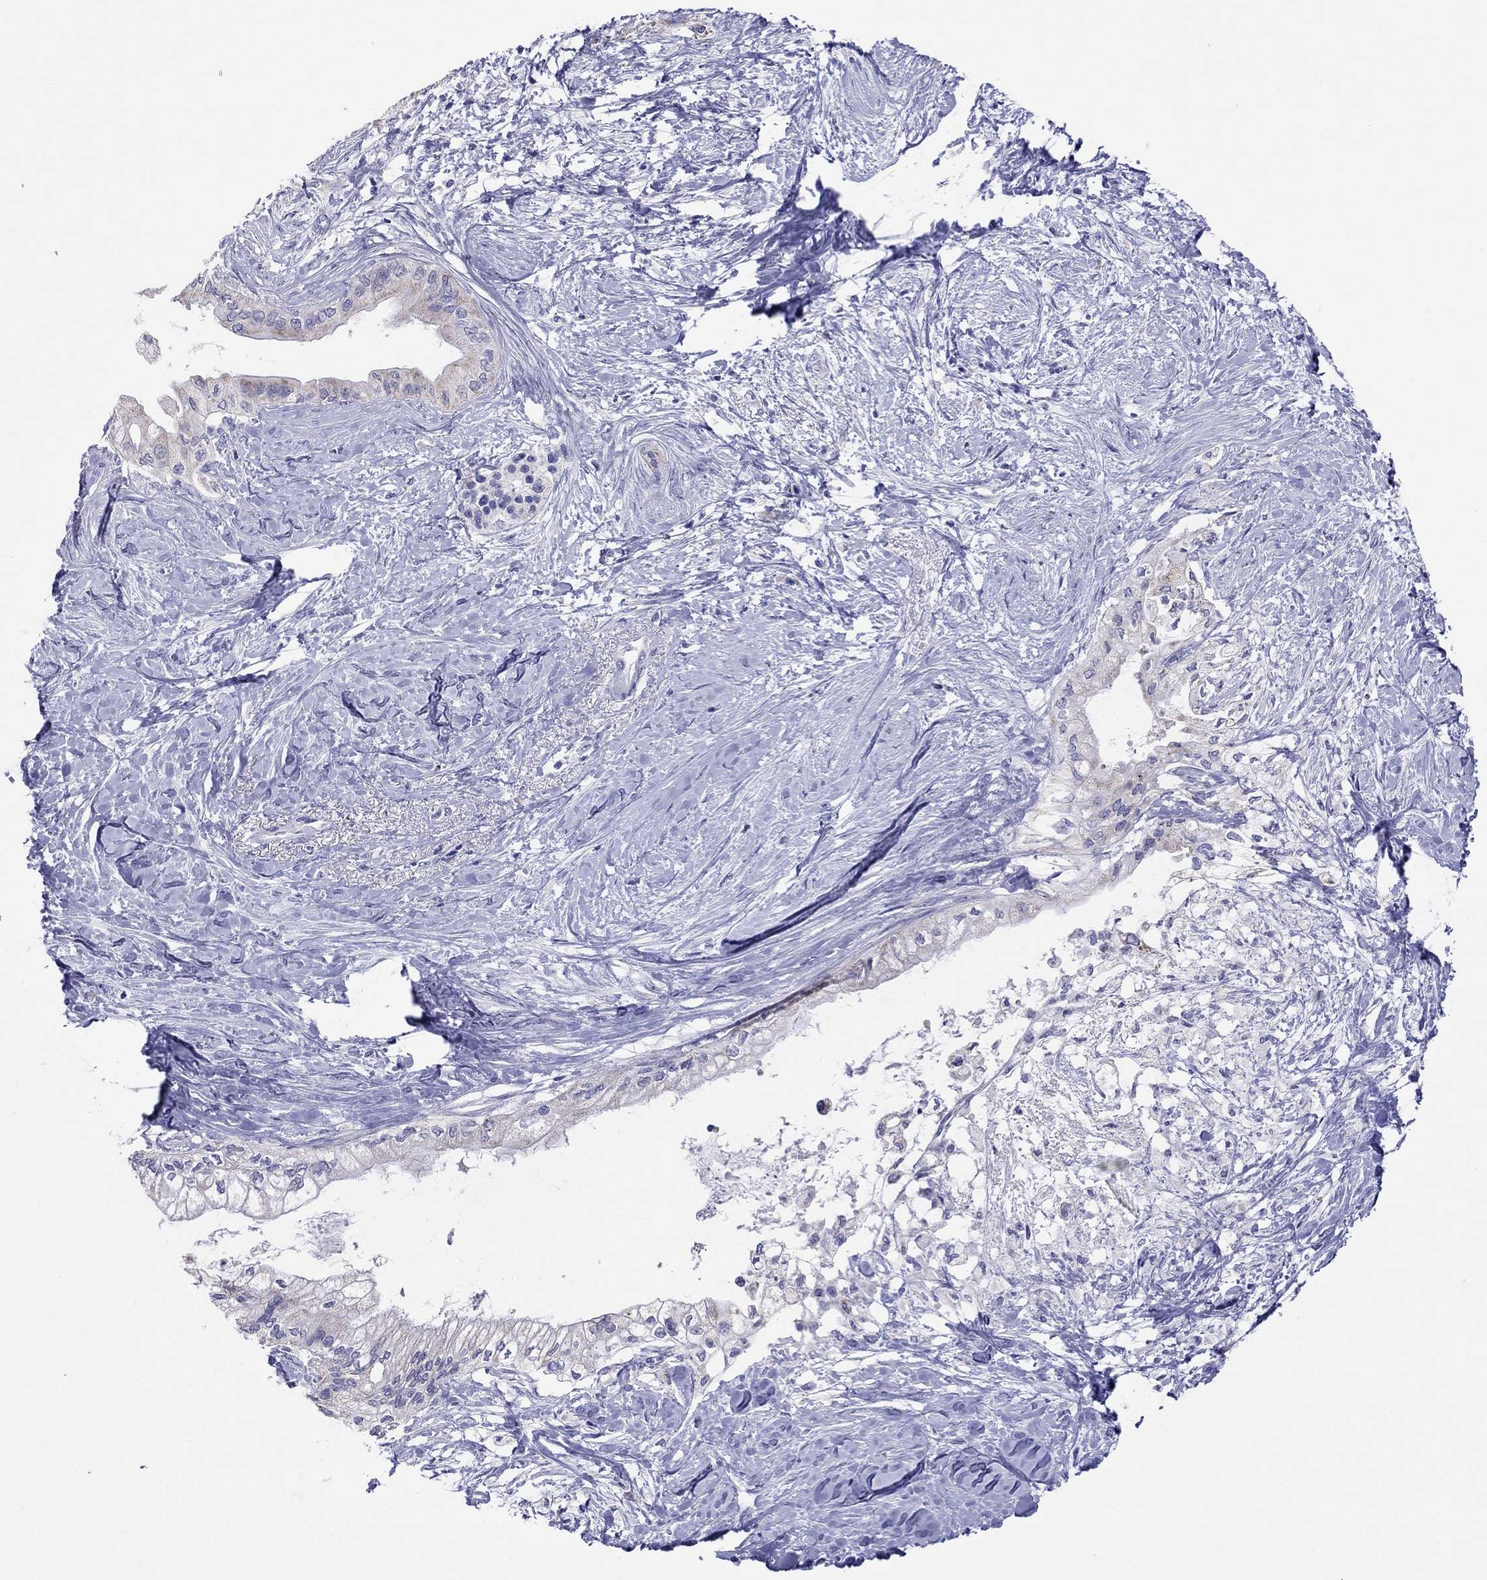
{"staining": {"intensity": "negative", "quantity": "none", "location": "none"}, "tissue": "pancreatic cancer", "cell_type": "Tumor cells", "image_type": "cancer", "snomed": [{"axis": "morphology", "description": "Normal tissue, NOS"}, {"axis": "morphology", "description": "Adenocarcinoma, NOS"}, {"axis": "topography", "description": "Pancreas"}, {"axis": "topography", "description": "Duodenum"}], "caption": "This is a micrograph of immunohistochemistry staining of pancreatic cancer (adenocarcinoma), which shows no positivity in tumor cells.", "gene": "COL9A1", "patient": {"sex": "female", "age": 60}}